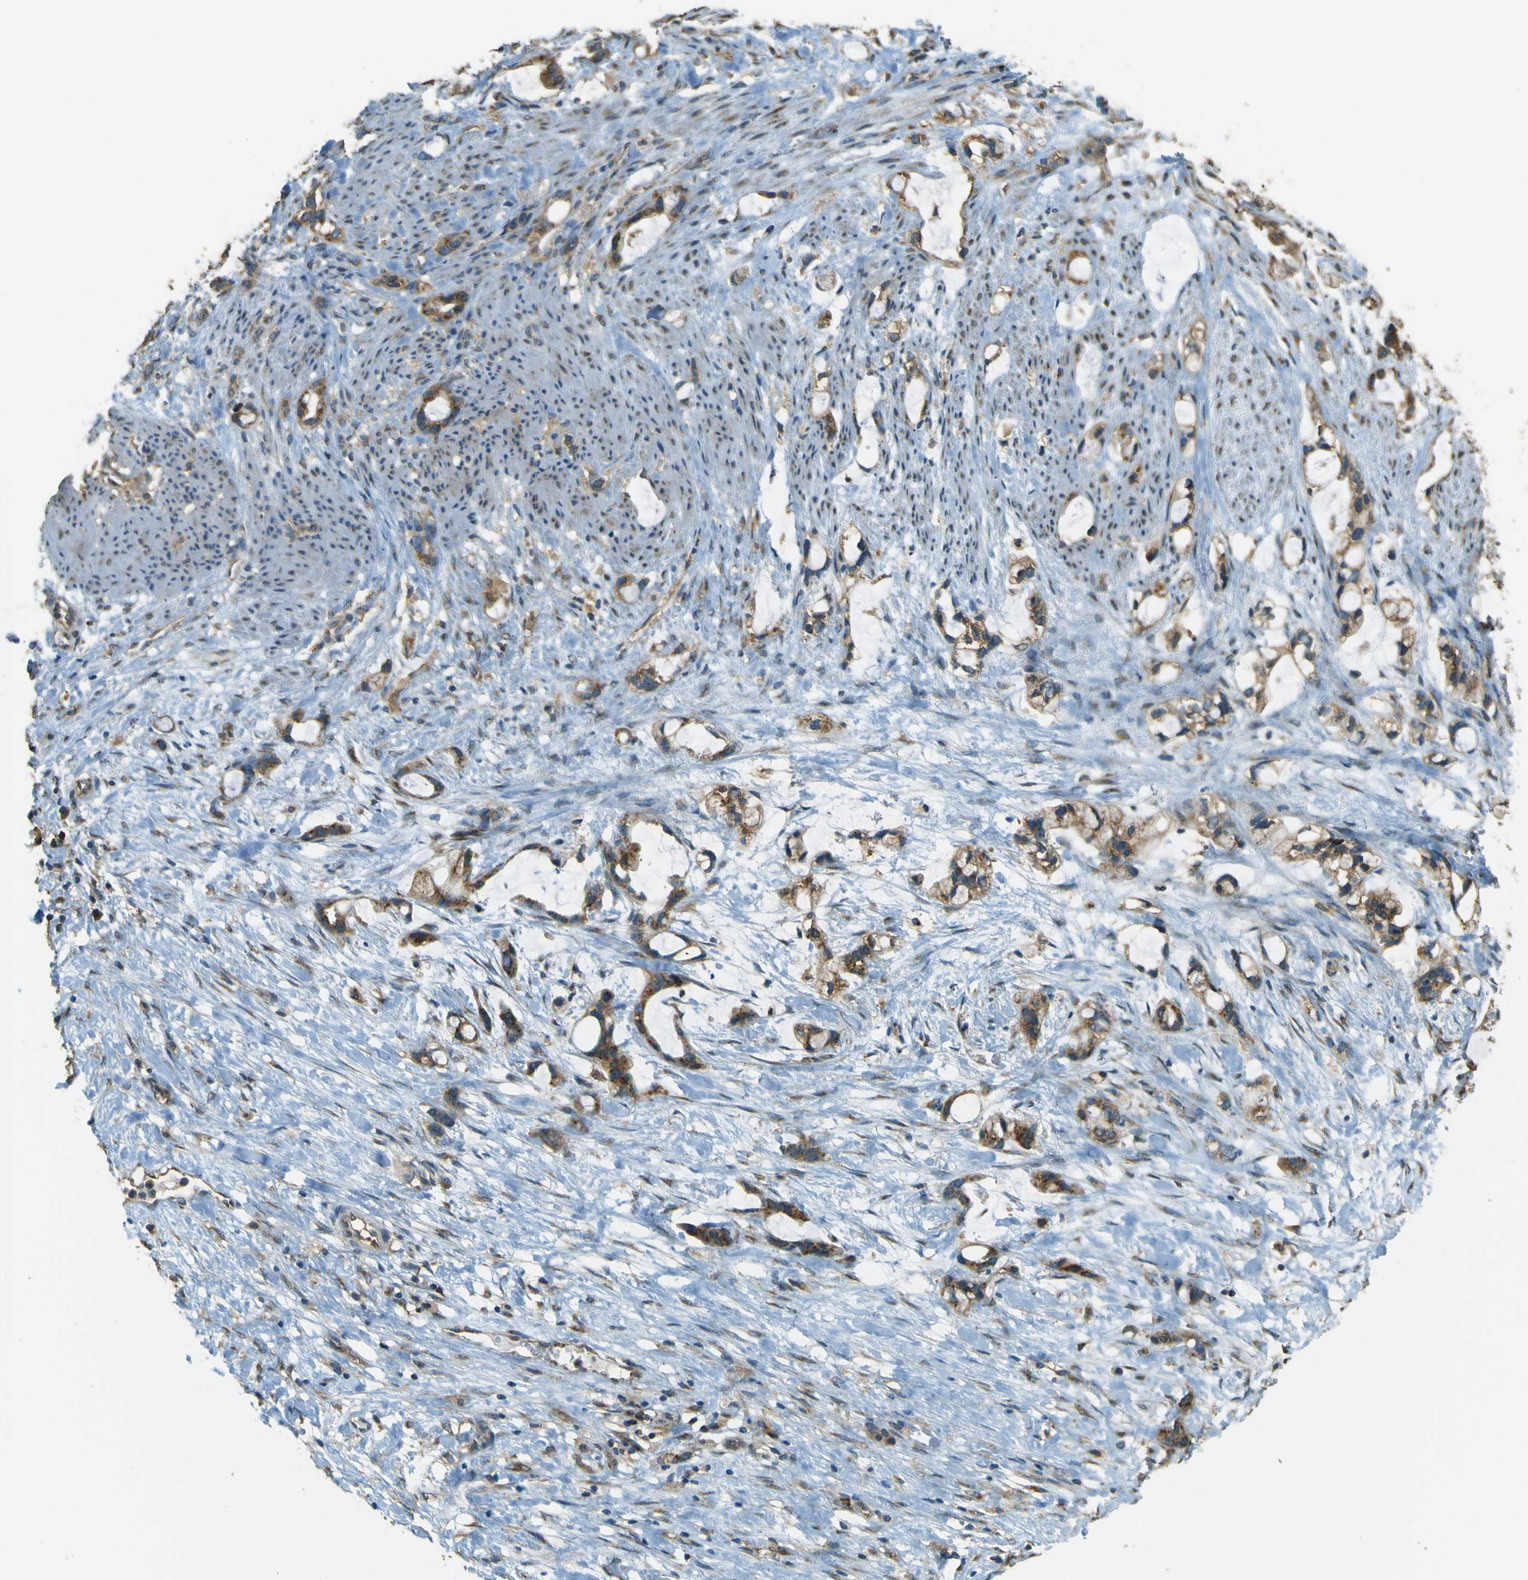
{"staining": {"intensity": "moderate", "quantity": ">75%", "location": "cytoplasmic/membranous"}, "tissue": "liver cancer", "cell_type": "Tumor cells", "image_type": "cancer", "snomed": [{"axis": "morphology", "description": "Cholangiocarcinoma"}, {"axis": "topography", "description": "Liver"}], "caption": "The micrograph exhibits immunohistochemical staining of cholangiocarcinoma (liver). There is moderate cytoplasmic/membranous staining is present in about >75% of tumor cells. (Stains: DAB (3,3'-diaminobenzidine) in brown, nuclei in blue, Microscopy: brightfield microscopy at high magnification).", "gene": "GOLGA1", "patient": {"sex": "female", "age": 65}}